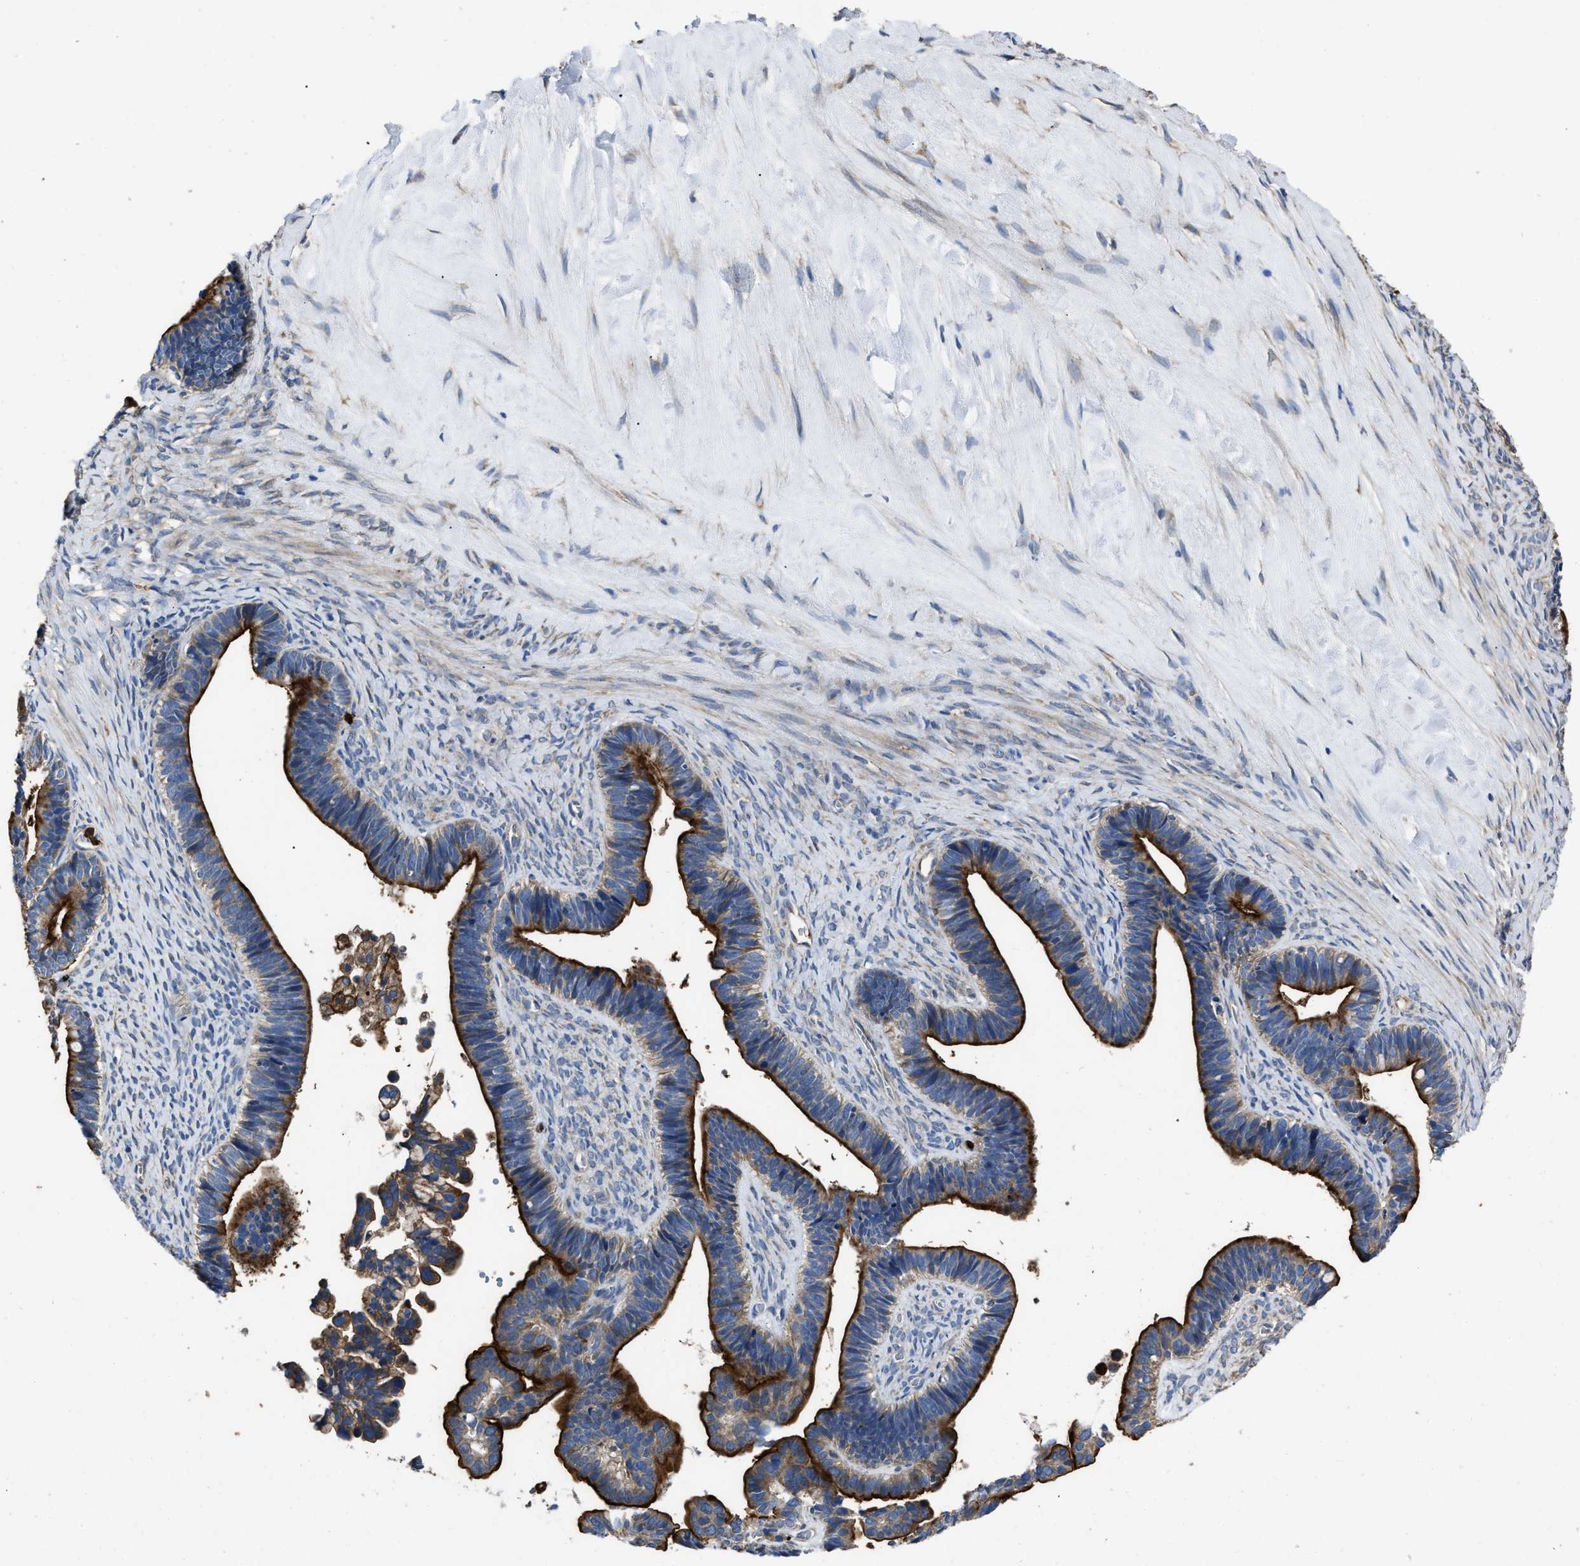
{"staining": {"intensity": "strong", "quantity": ">75%", "location": "cytoplasmic/membranous"}, "tissue": "ovarian cancer", "cell_type": "Tumor cells", "image_type": "cancer", "snomed": [{"axis": "morphology", "description": "Cystadenocarcinoma, serous, NOS"}, {"axis": "topography", "description": "Ovary"}], "caption": "Immunohistochemical staining of human ovarian serous cystadenocarcinoma demonstrates high levels of strong cytoplasmic/membranous protein staining in approximately >75% of tumor cells.", "gene": "ANGPT1", "patient": {"sex": "female", "age": 56}}